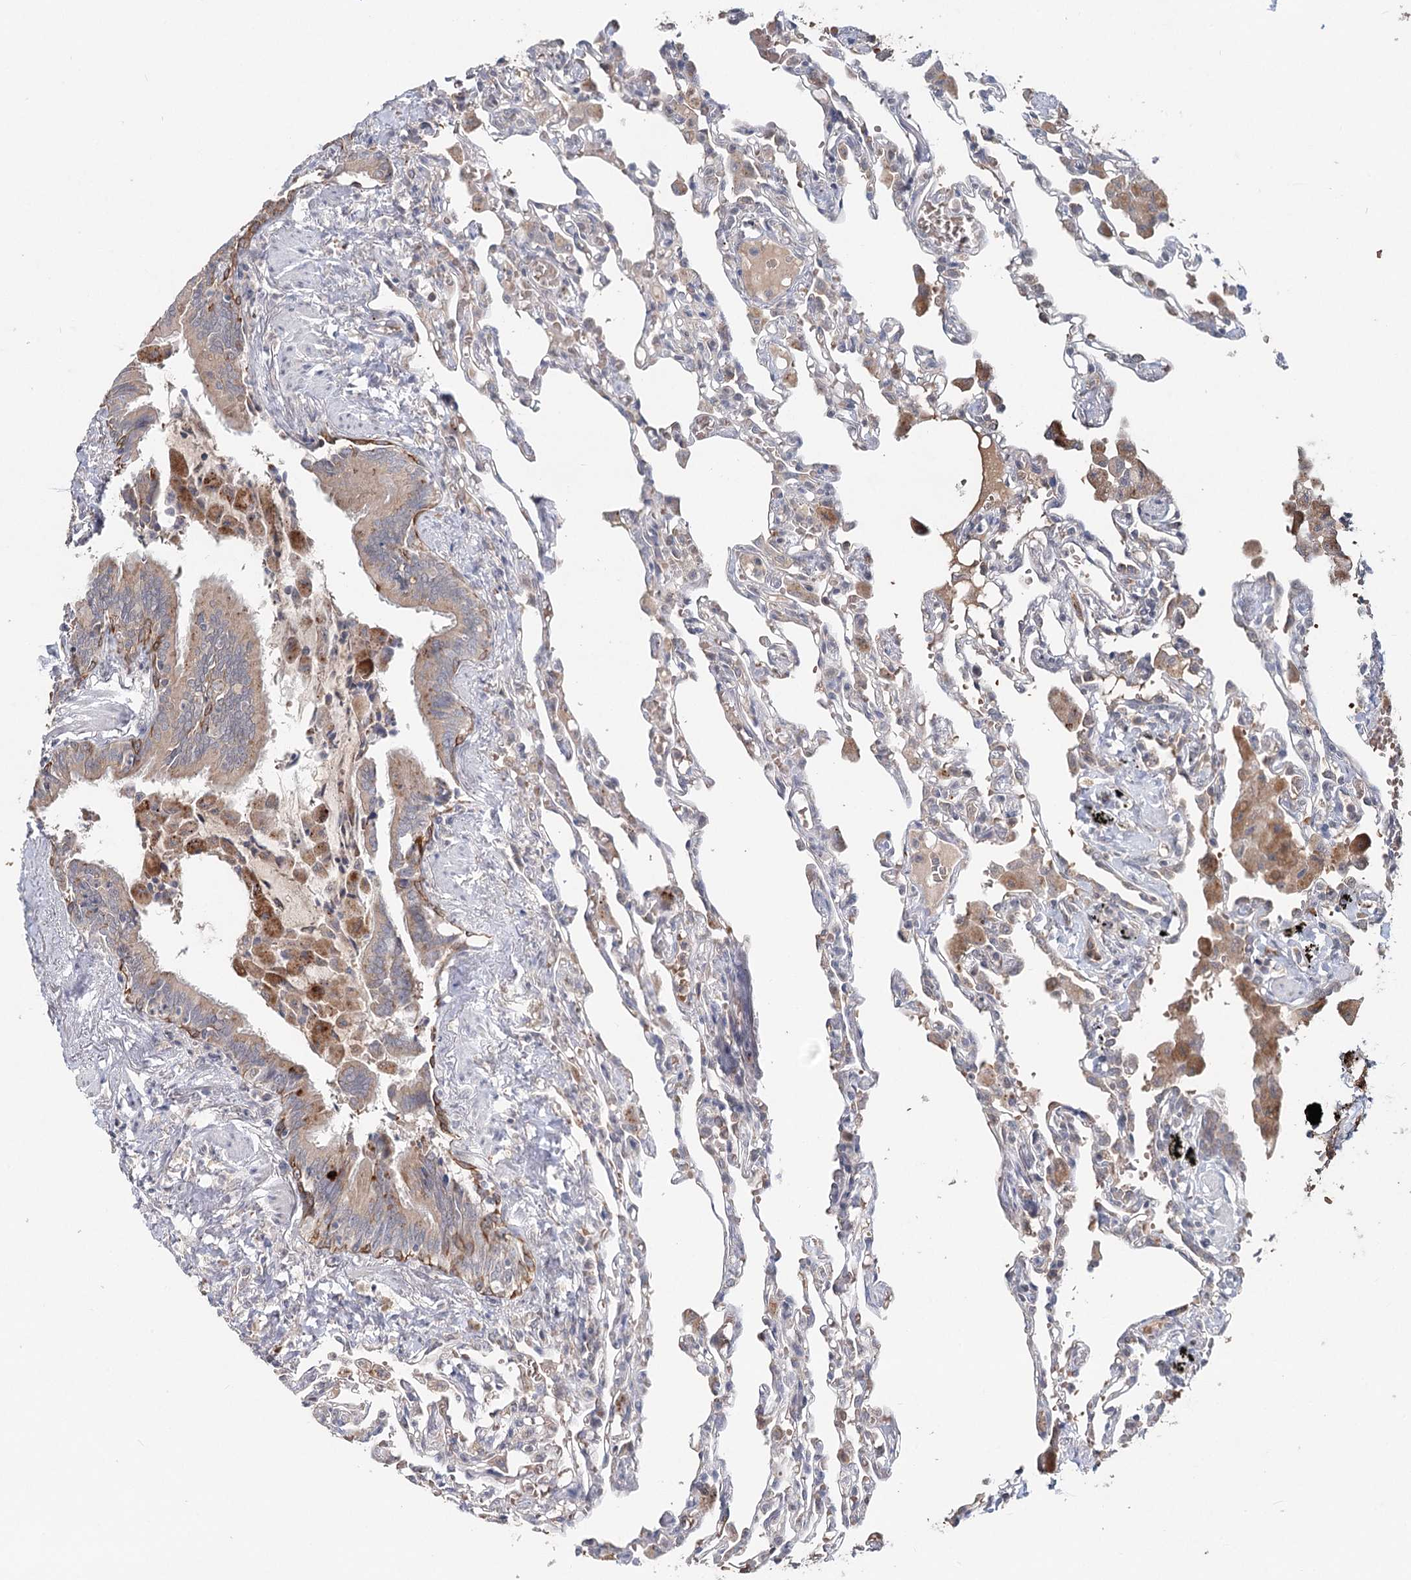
{"staining": {"intensity": "negative", "quantity": "none", "location": "none"}, "tissue": "lung", "cell_type": "Alveolar cells", "image_type": "normal", "snomed": [{"axis": "morphology", "description": "Normal tissue, NOS"}, {"axis": "topography", "description": "Bronchus"}, {"axis": "topography", "description": "Lung"}], "caption": "Histopathology image shows no significant protein expression in alveolar cells of unremarkable lung. The staining was performed using DAB to visualize the protein expression in brown, while the nuclei were stained in blue with hematoxylin (Magnification: 20x).", "gene": "FBXO7", "patient": {"sex": "female", "age": 49}}